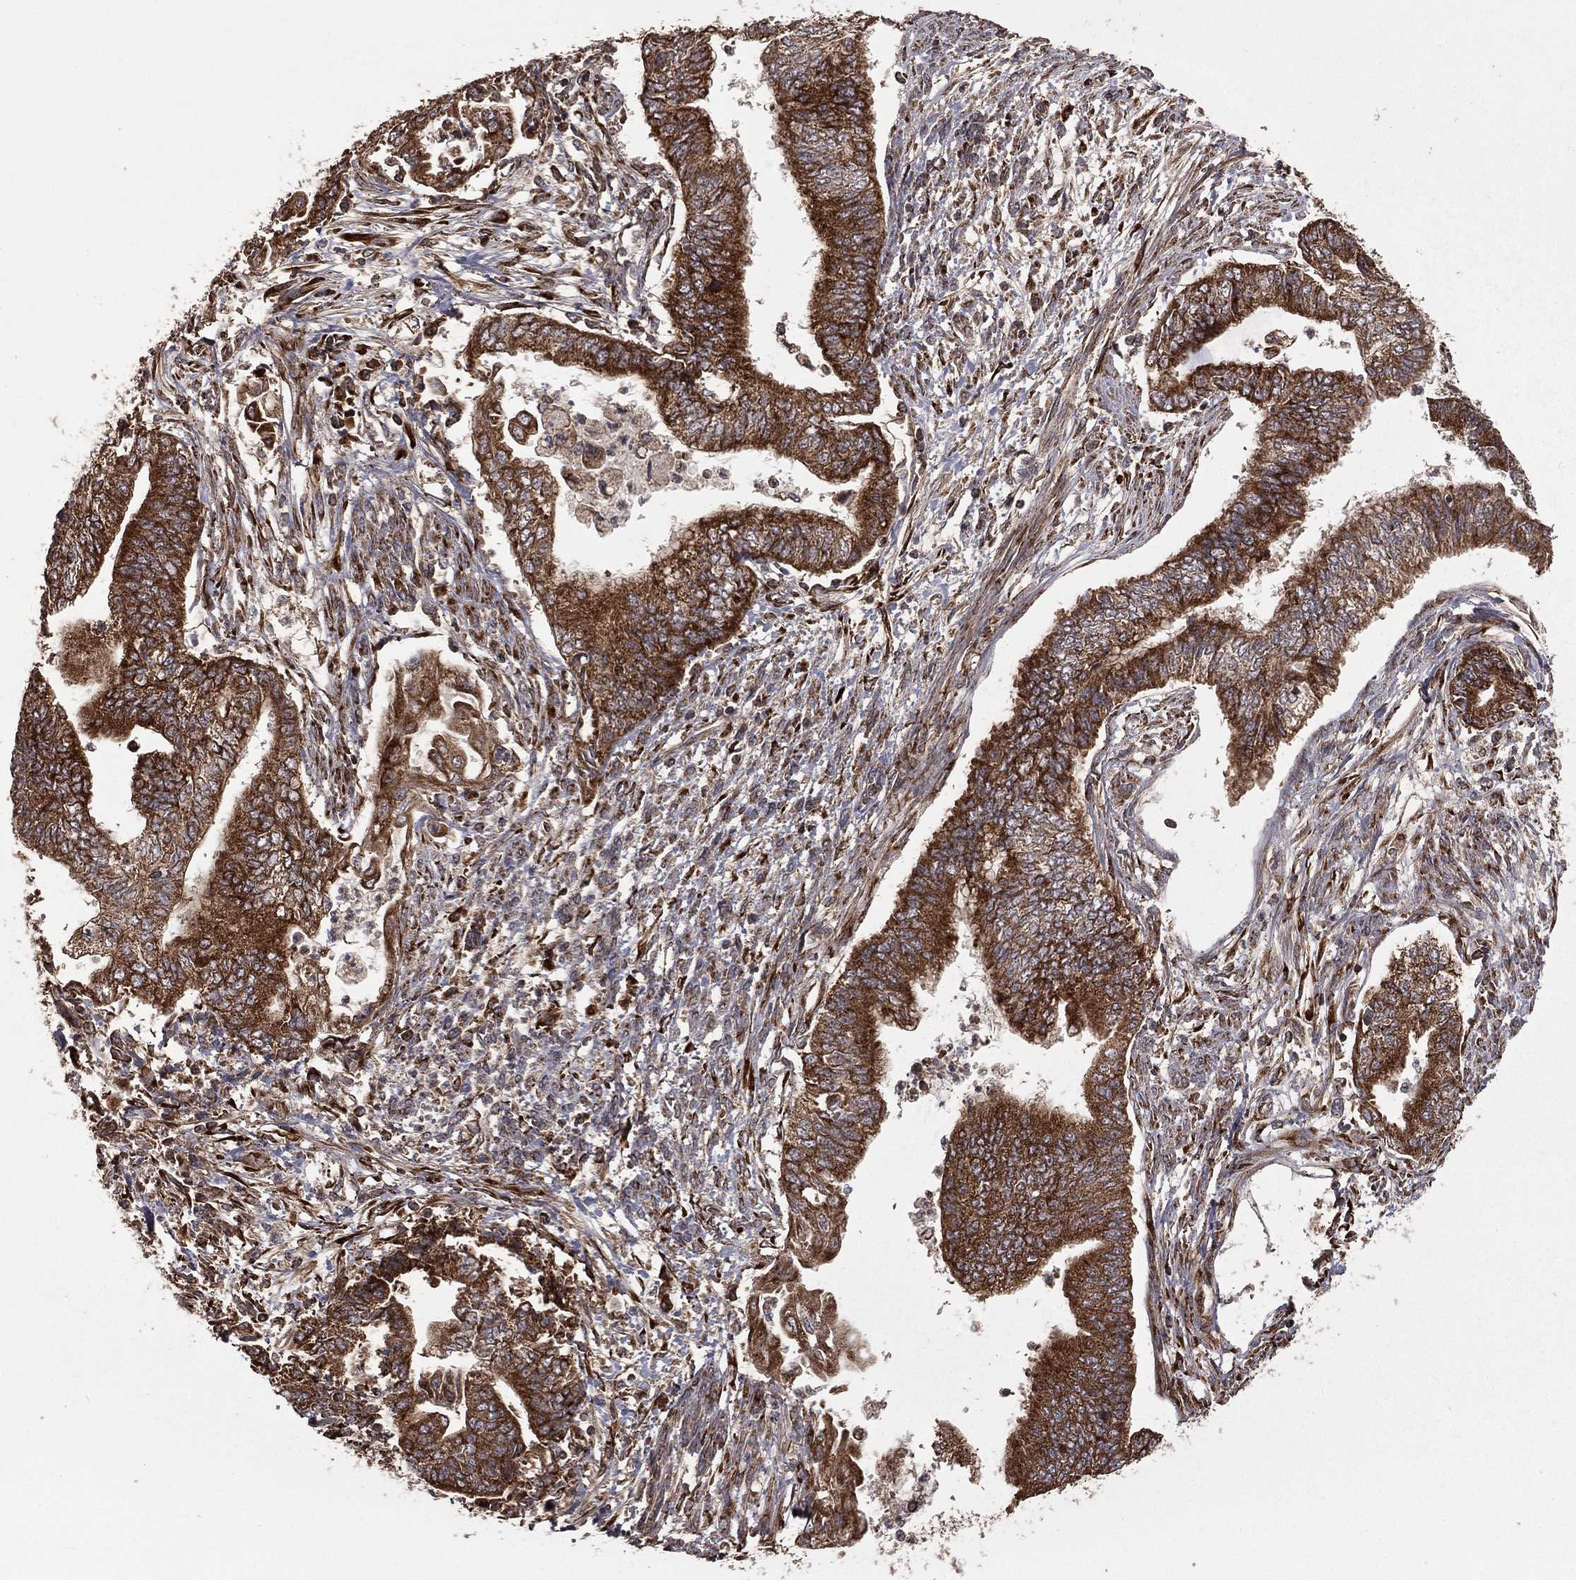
{"staining": {"intensity": "strong", "quantity": ">75%", "location": "cytoplasmic/membranous"}, "tissue": "endometrial cancer", "cell_type": "Tumor cells", "image_type": "cancer", "snomed": [{"axis": "morphology", "description": "Adenocarcinoma, NOS"}, {"axis": "topography", "description": "Endometrium"}], "caption": "Protein staining of endometrial adenocarcinoma tissue shows strong cytoplasmic/membranous expression in about >75% of tumor cells. (DAB (3,3'-diaminobenzidine) = brown stain, brightfield microscopy at high magnification).", "gene": "OLFML1", "patient": {"sex": "female", "age": 65}}